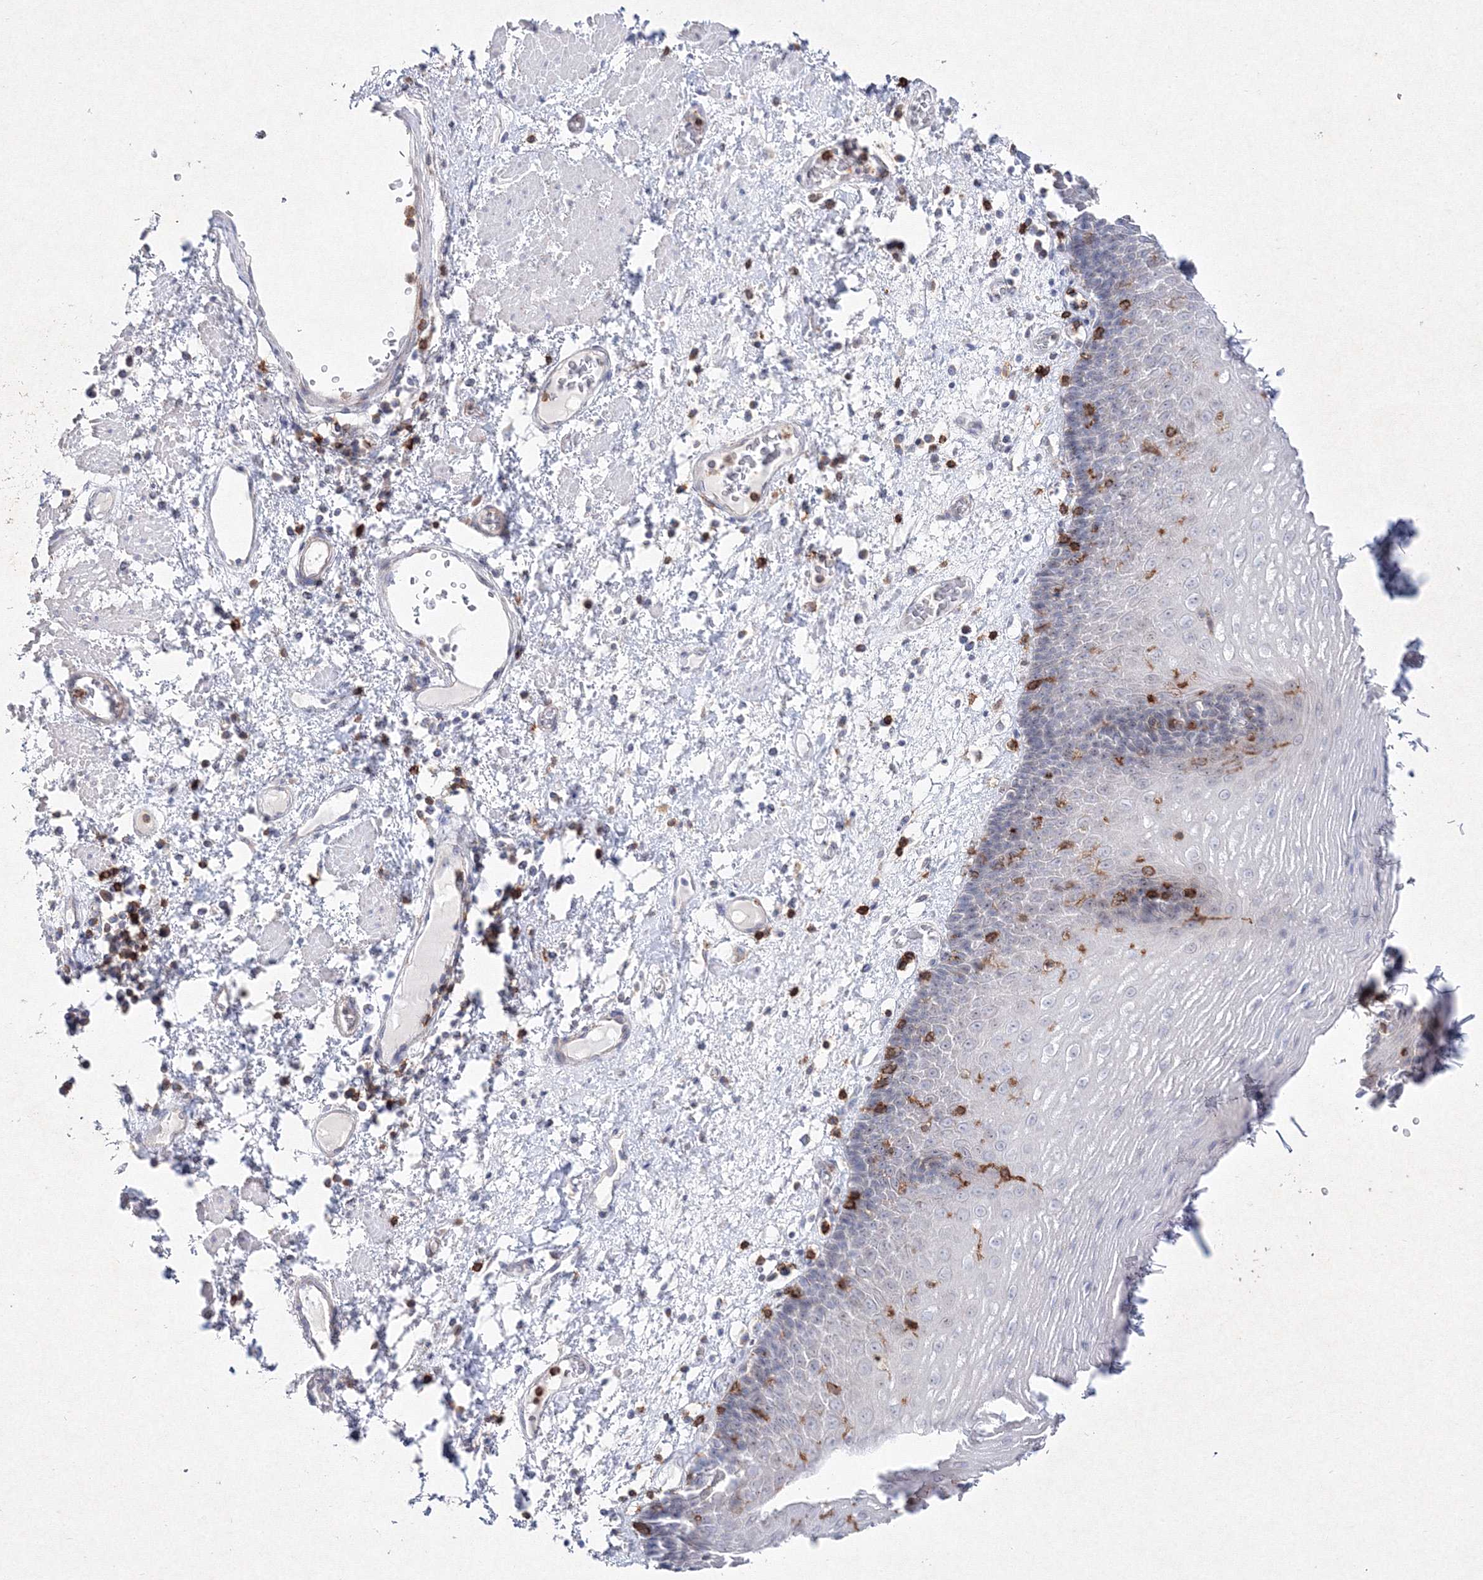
{"staining": {"intensity": "negative", "quantity": "none", "location": "none"}, "tissue": "esophagus", "cell_type": "Squamous epithelial cells", "image_type": "normal", "snomed": [{"axis": "morphology", "description": "Normal tissue, NOS"}, {"axis": "morphology", "description": "Adenocarcinoma, NOS"}, {"axis": "topography", "description": "Esophagus"}], "caption": "Histopathology image shows no protein positivity in squamous epithelial cells of unremarkable esophagus. (Brightfield microscopy of DAB (3,3'-diaminobenzidine) immunohistochemistry at high magnification).", "gene": "HCST", "patient": {"sex": "male", "age": 62}}